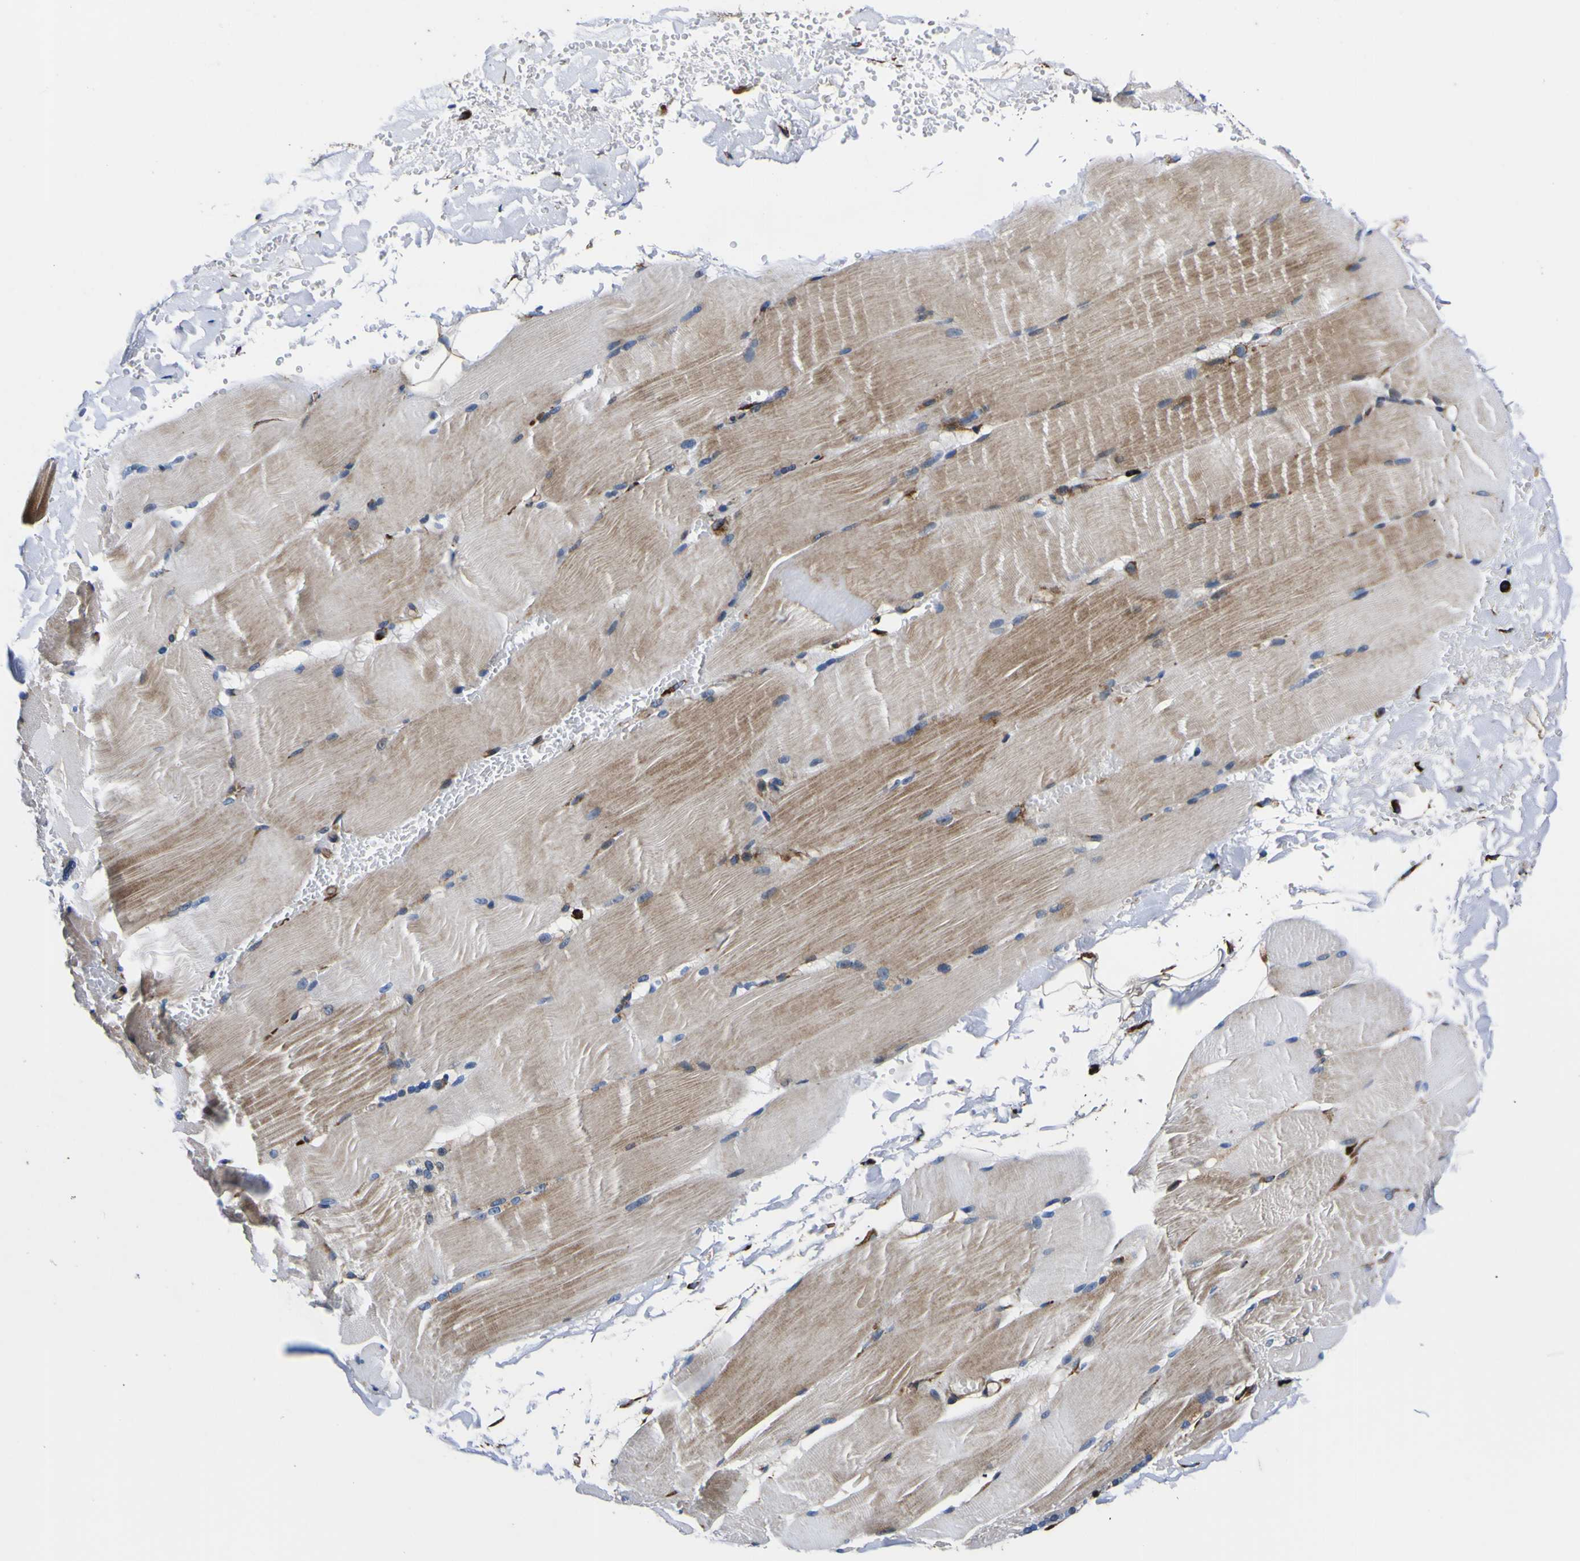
{"staining": {"intensity": "moderate", "quantity": "25%-75%", "location": "cytoplasmic/membranous"}, "tissue": "skeletal muscle", "cell_type": "Myocytes", "image_type": "normal", "snomed": [{"axis": "morphology", "description": "Normal tissue, NOS"}, {"axis": "topography", "description": "Skin"}, {"axis": "topography", "description": "Skeletal muscle"}], "caption": "A micrograph of skeletal muscle stained for a protein exhibits moderate cytoplasmic/membranous brown staining in myocytes. Nuclei are stained in blue.", "gene": "SCD", "patient": {"sex": "male", "age": 83}}